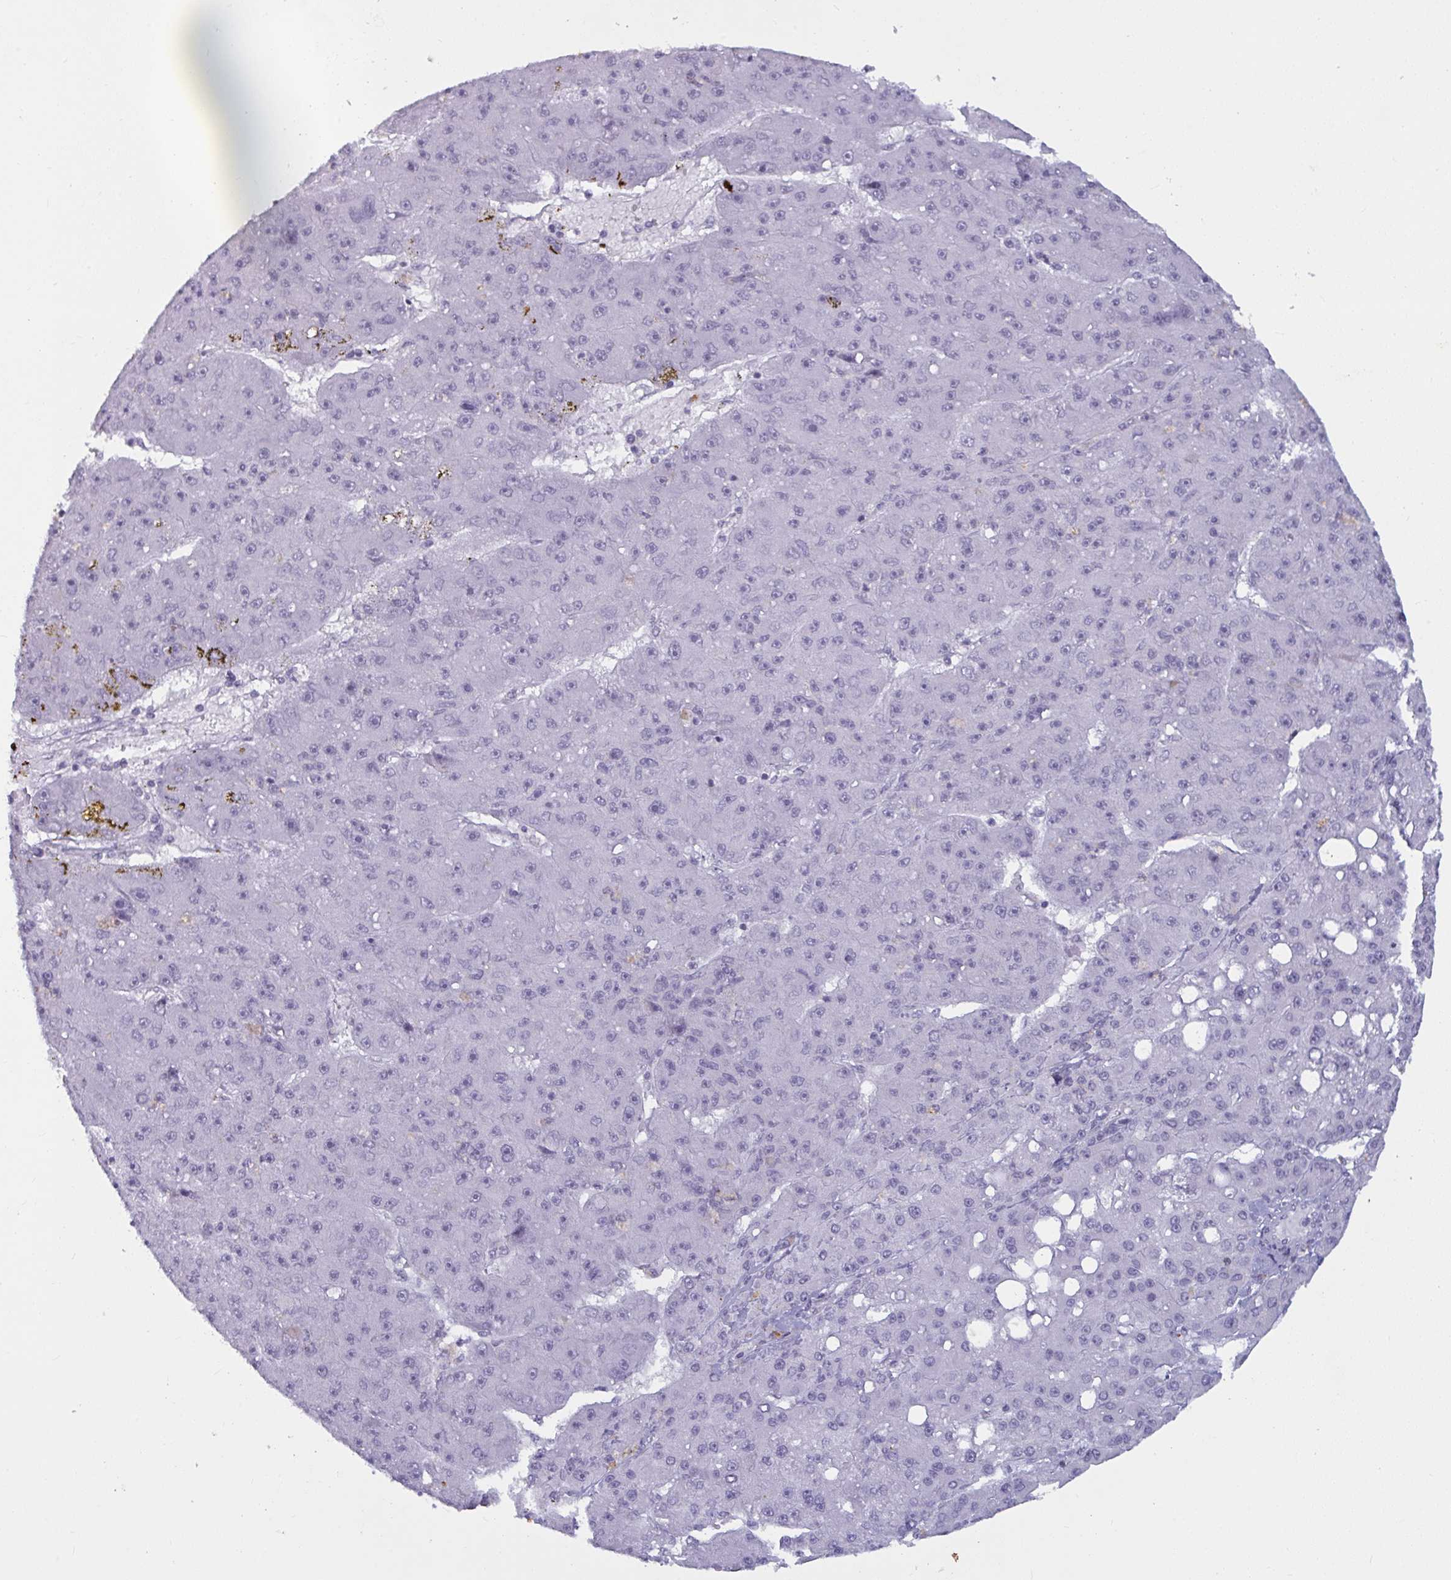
{"staining": {"intensity": "negative", "quantity": "none", "location": "none"}, "tissue": "liver cancer", "cell_type": "Tumor cells", "image_type": "cancer", "snomed": [{"axis": "morphology", "description": "Carcinoma, Hepatocellular, NOS"}, {"axis": "topography", "description": "Liver"}], "caption": "Human liver cancer (hepatocellular carcinoma) stained for a protein using IHC displays no staining in tumor cells.", "gene": "TBC1D4", "patient": {"sex": "male", "age": 67}}